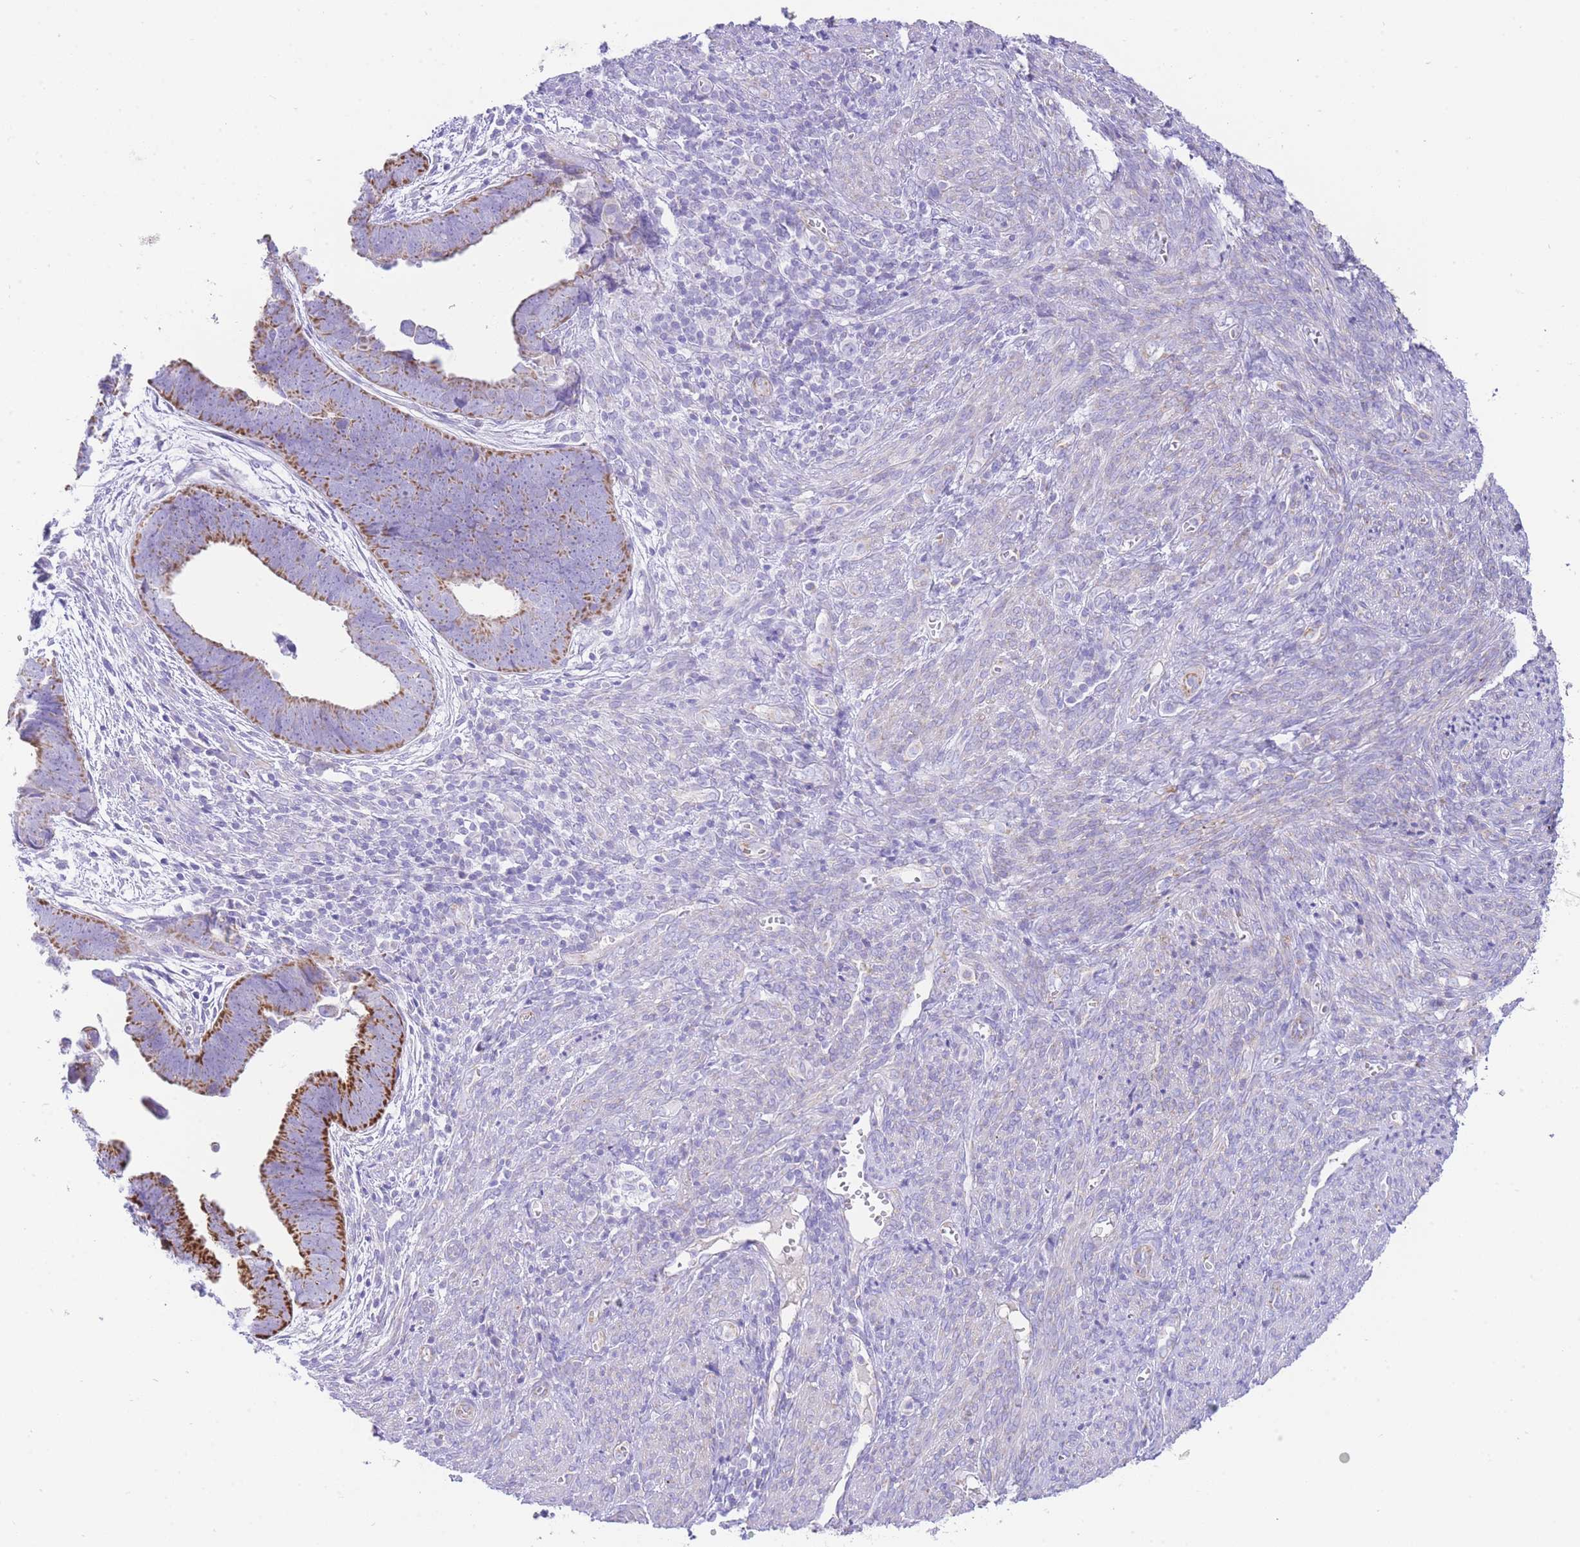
{"staining": {"intensity": "strong", "quantity": "25%-75%", "location": "cytoplasmic/membranous"}, "tissue": "endometrial cancer", "cell_type": "Tumor cells", "image_type": "cancer", "snomed": [{"axis": "morphology", "description": "Adenocarcinoma, NOS"}, {"axis": "topography", "description": "Endometrium"}], "caption": "High-power microscopy captured an immunohistochemistry photomicrograph of adenocarcinoma (endometrial), revealing strong cytoplasmic/membranous staining in about 25%-75% of tumor cells.", "gene": "ACSM4", "patient": {"sex": "female", "age": 75}}